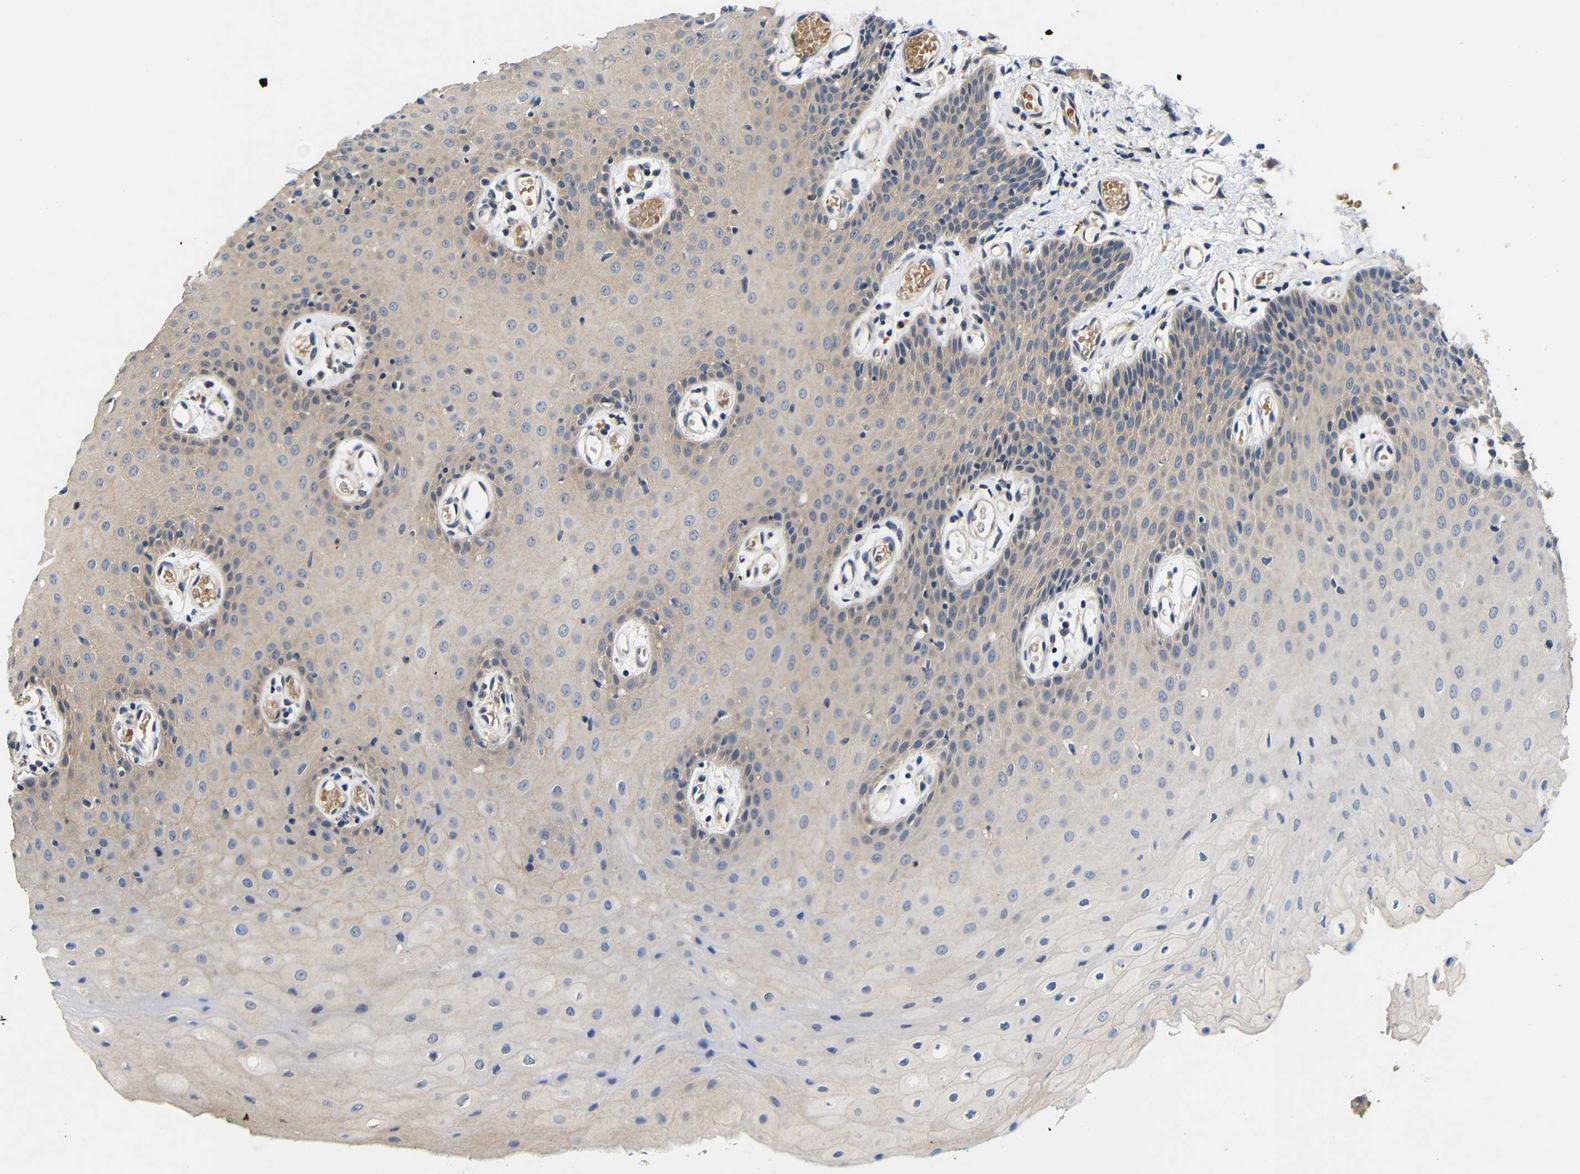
{"staining": {"intensity": "weak", "quantity": "25%-75%", "location": "cytoplasmic/membranous"}, "tissue": "oral mucosa", "cell_type": "Squamous epithelial cells", "image_type": "normal", "snomed": [{"axis": "morphology", "description": "Normal tissue, NOS"}, {"axis": "morphology", "description": "Squamous cell carcinoma, NOS"}, {"axis": "topography", "description": "Oral tissue"}, {"axis": "topography", "description": "Salivary gland"}, {"axis": "topography", "description": "Head-Neck"}], "caption": "Squamous epithelial cells exhibit low levels of weak cytoplasmic/membranous positivity in about 25%-75% of cells in benign oral mucosa.", "gene": "DDR1", "patient": {"sex": "female", "age": 62}}